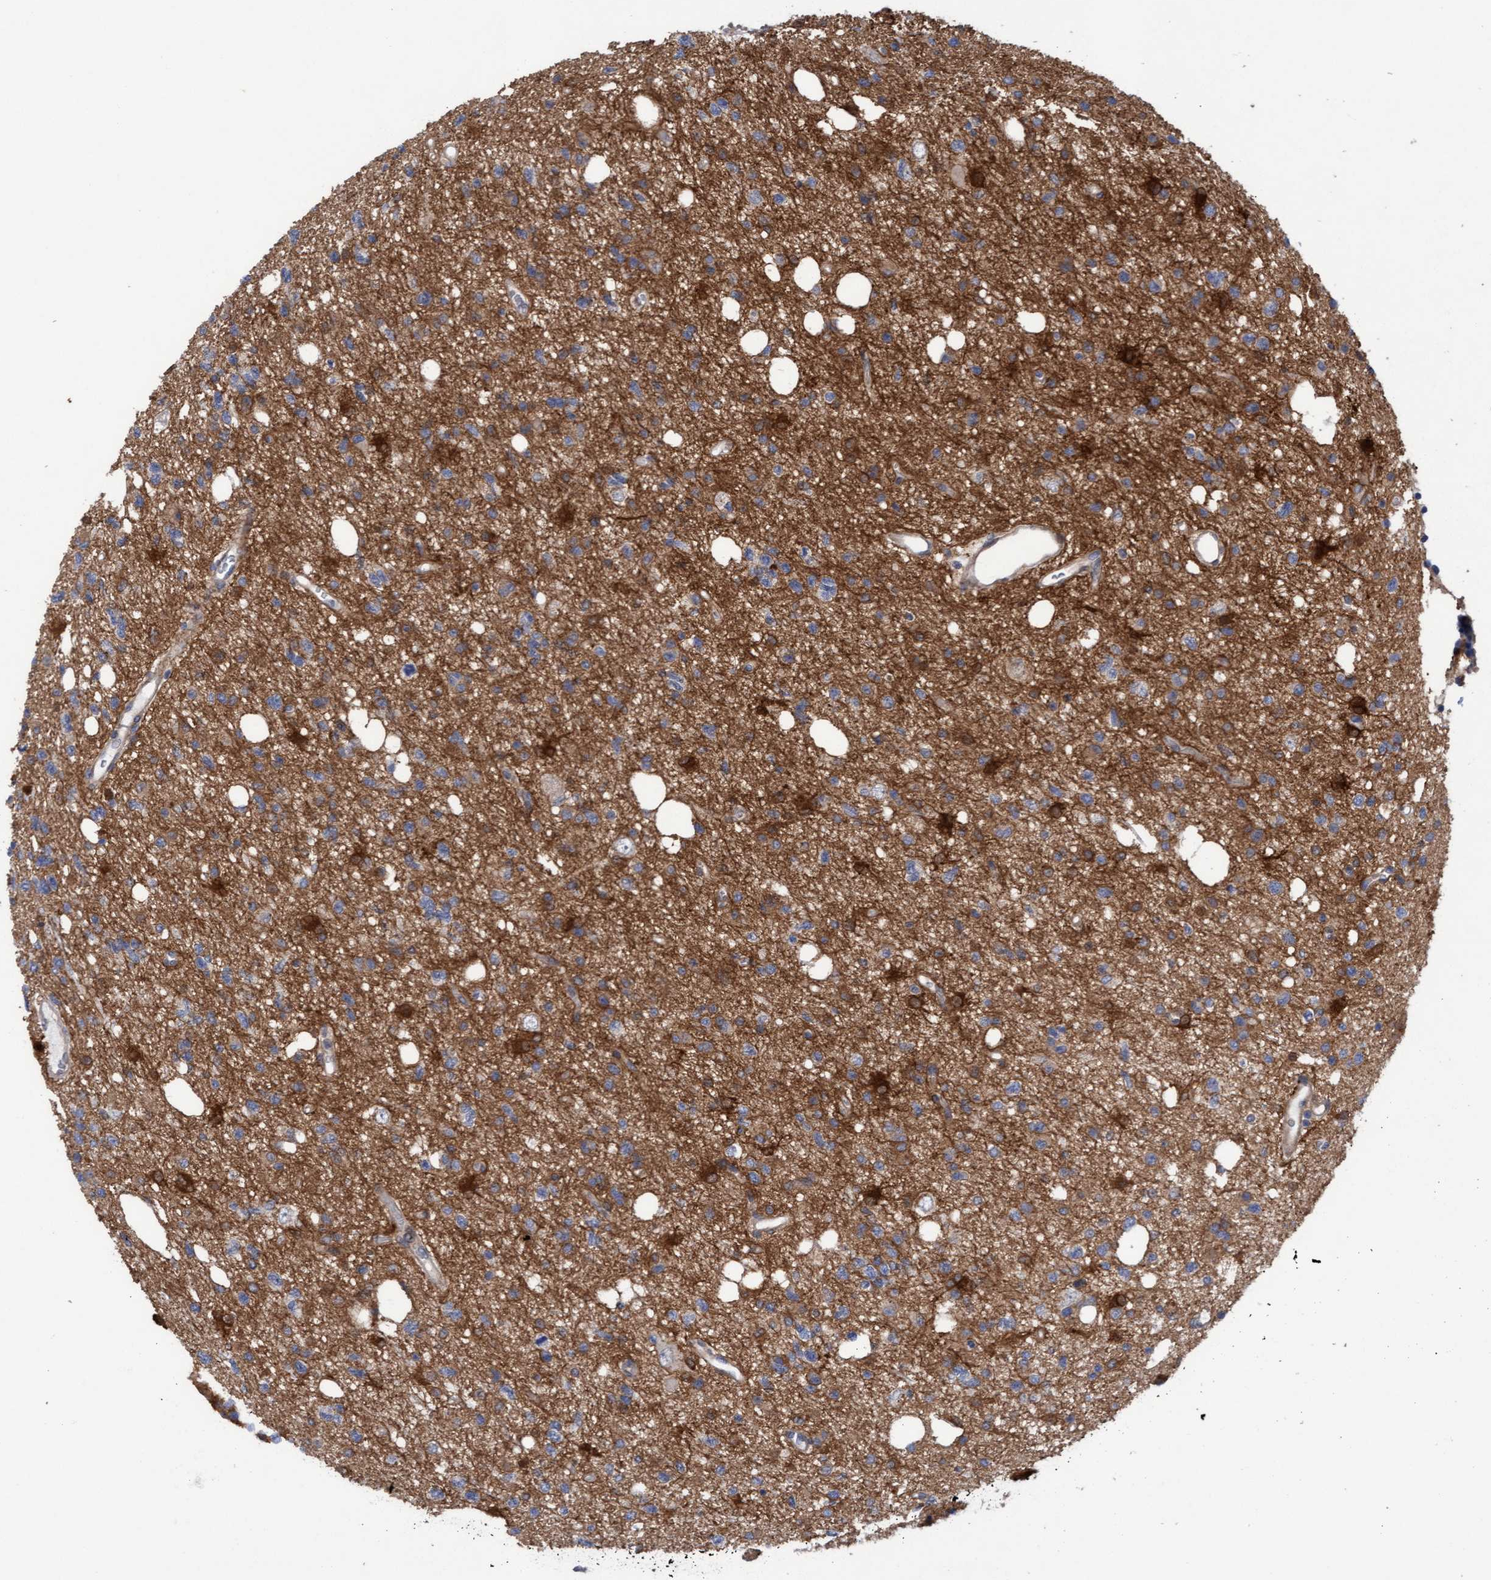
{"staining": {"intensity": "moderate", "quantity": "25%-75%", "location": "cytoplasmic/membranous"}, "tissue": "glioma", "cell_type": "Tumor cells", "image_type": "cancer", "snomed": [{"axis": "morphology", "description": "Glioma, malignant, High grade"}, {"axis": "topography", "description": "Brain"}], "caption": "Tumor cells exhibit medium levels of moderate cytoplasmic/membranous positivity in approximately 25%-75% of cells in human glioma. The staining is performed using DAB brown chromogen to label protein expression. The nuclei are counter-stained blue using hematoxylin.", "gene": "PLCD1", "patient": {"sex": "female", "age": 62}}